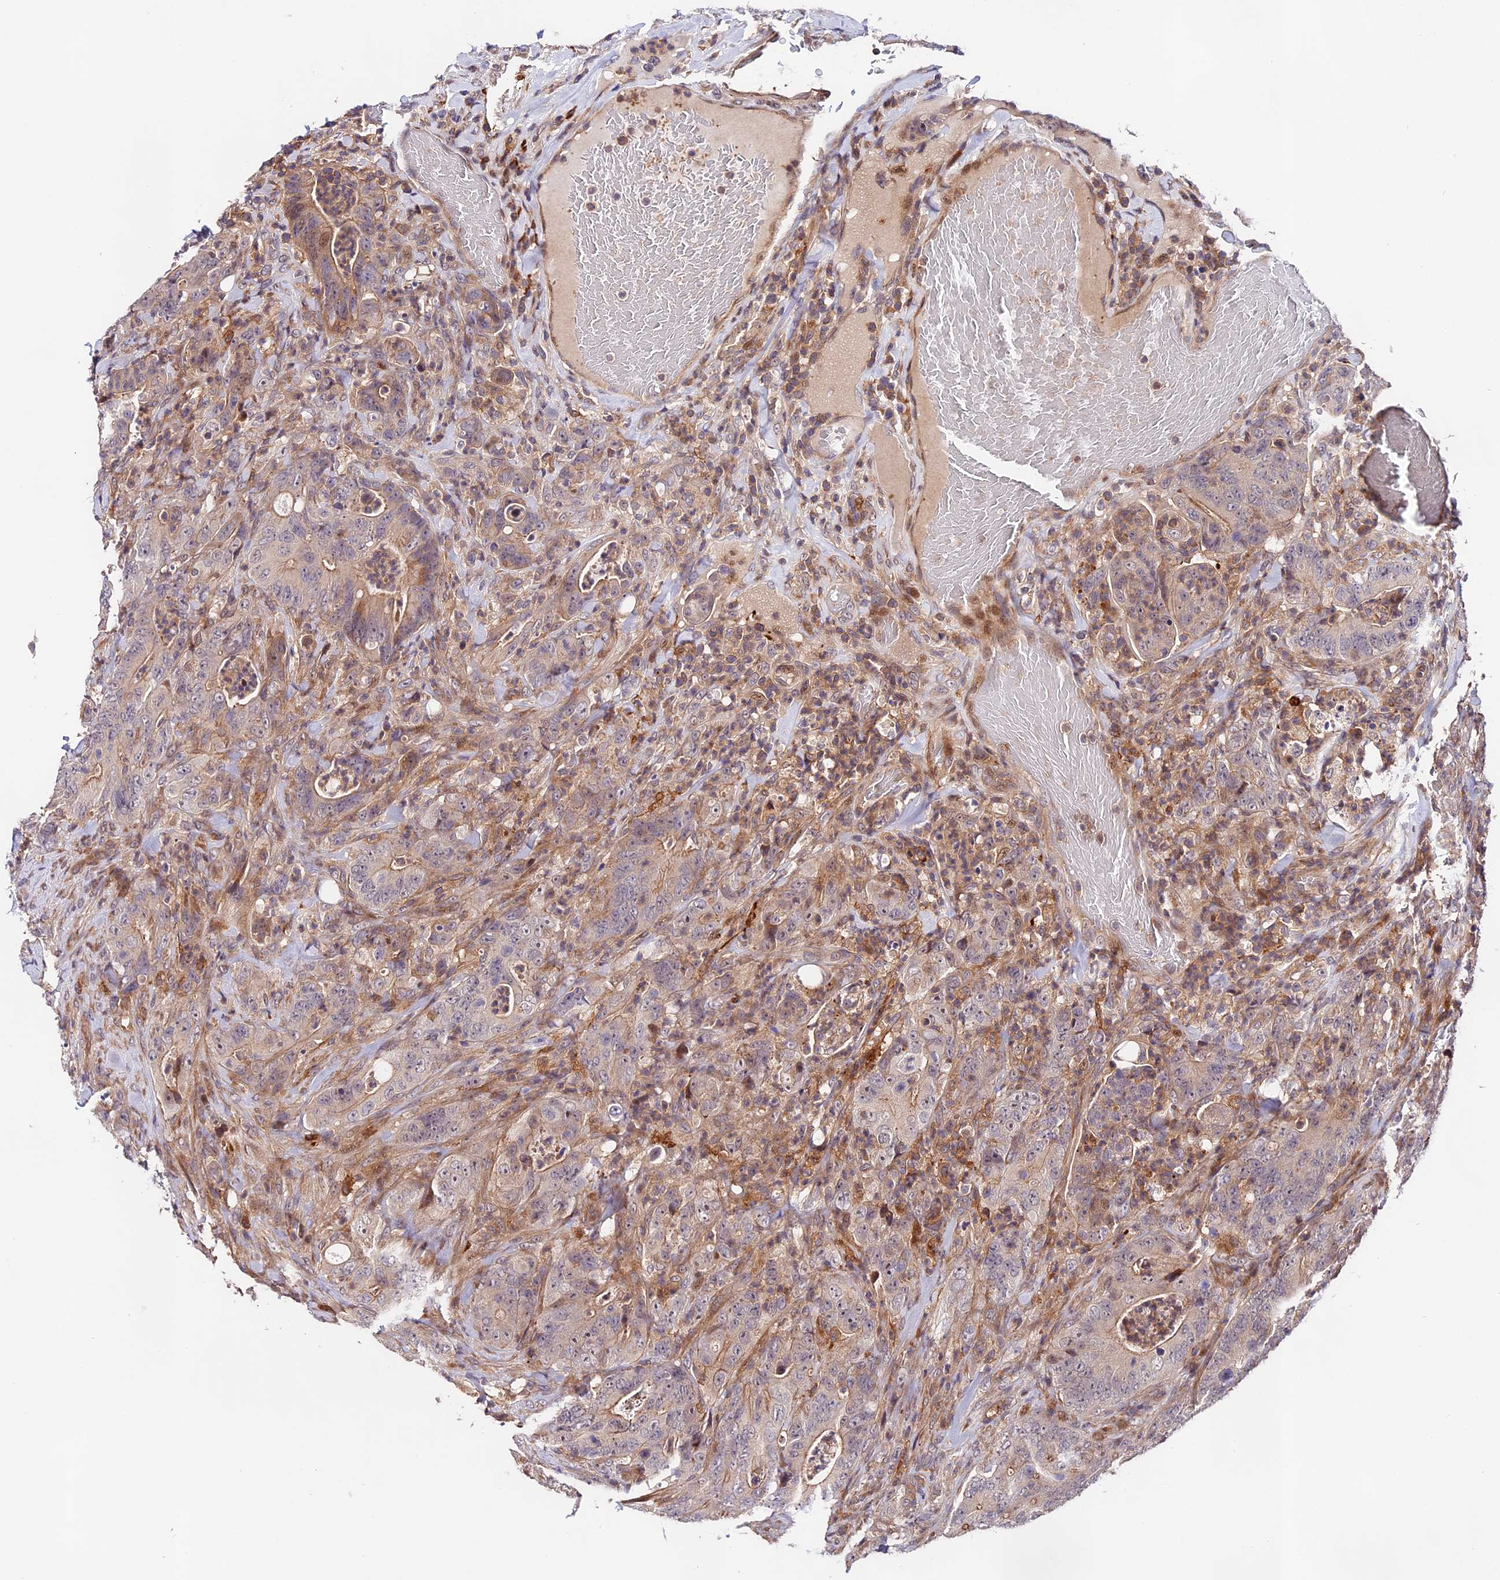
{"staining": {"intensity": "weak", "quantity": "<25%", "location": "cytoplasmic/membranous"}, "tissue": "colorectal cancer", "cell_type": "Tumor cells", "image_type": "cancer", "snomed": [{"axis": "morphology", "description": "Normal tissue, NOS"}, {"axis": "topography", "description": "Colon"}], "caption": "High magnification brightfield microscopy of colorectal cancer stained with DAB (3,3'-diaminobenzidine) (brown) and counterstained with hematoxylin (blue): tumor cells show no significant positivity.", "gene": "CACNA1H", "patient": {"sex": "female", "age": 82}}